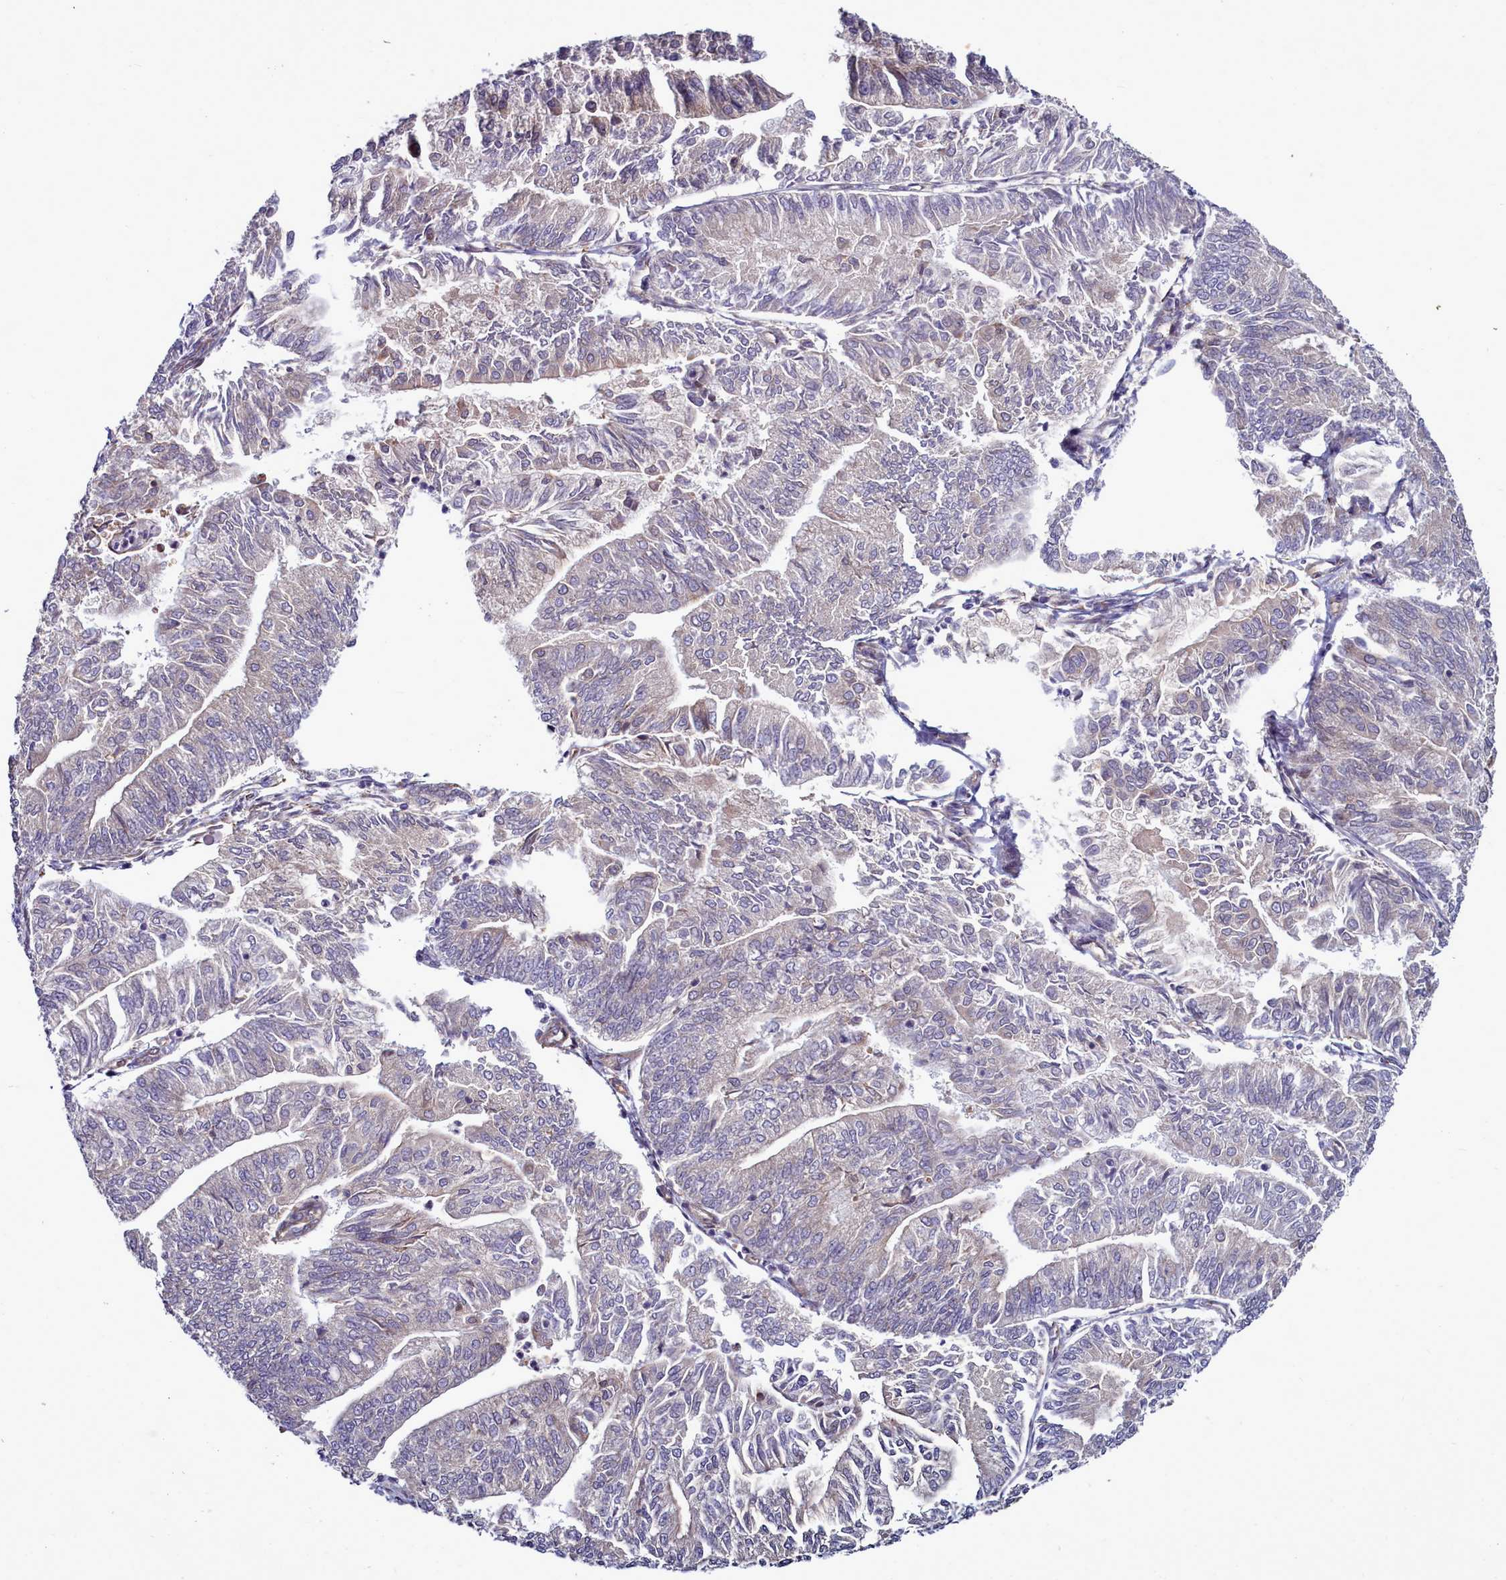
{"staining": {"intensity": "moderate", "quantity": "25%-75%", "location": "cytoplasmic/membranous"}, "tissue": "smooth muscle", "cell_type": "Smooth muscle cells", "image_type": "normal", "snomed": [{"axis": "morphology", "description": "Normal tissue, NOS"}, {"axis": "topography", "description": "Smooth muscle"}, {"axis": "topography", "description": "Uterus"}], "caption": "The histopathology image displays immunohistochemical staining of normal smooth muscle. There is moderate cytoplasmic/membranous positivity is identified in approximately 25%-75% of smooth muscle cells. The staining is performed using DAB brown chromogen to label protein expression. The nuclei are counter-stained blue using hematoxylin.", "gene": "RAPGEF4", "patient": {"sex": "female", "age": 59}}